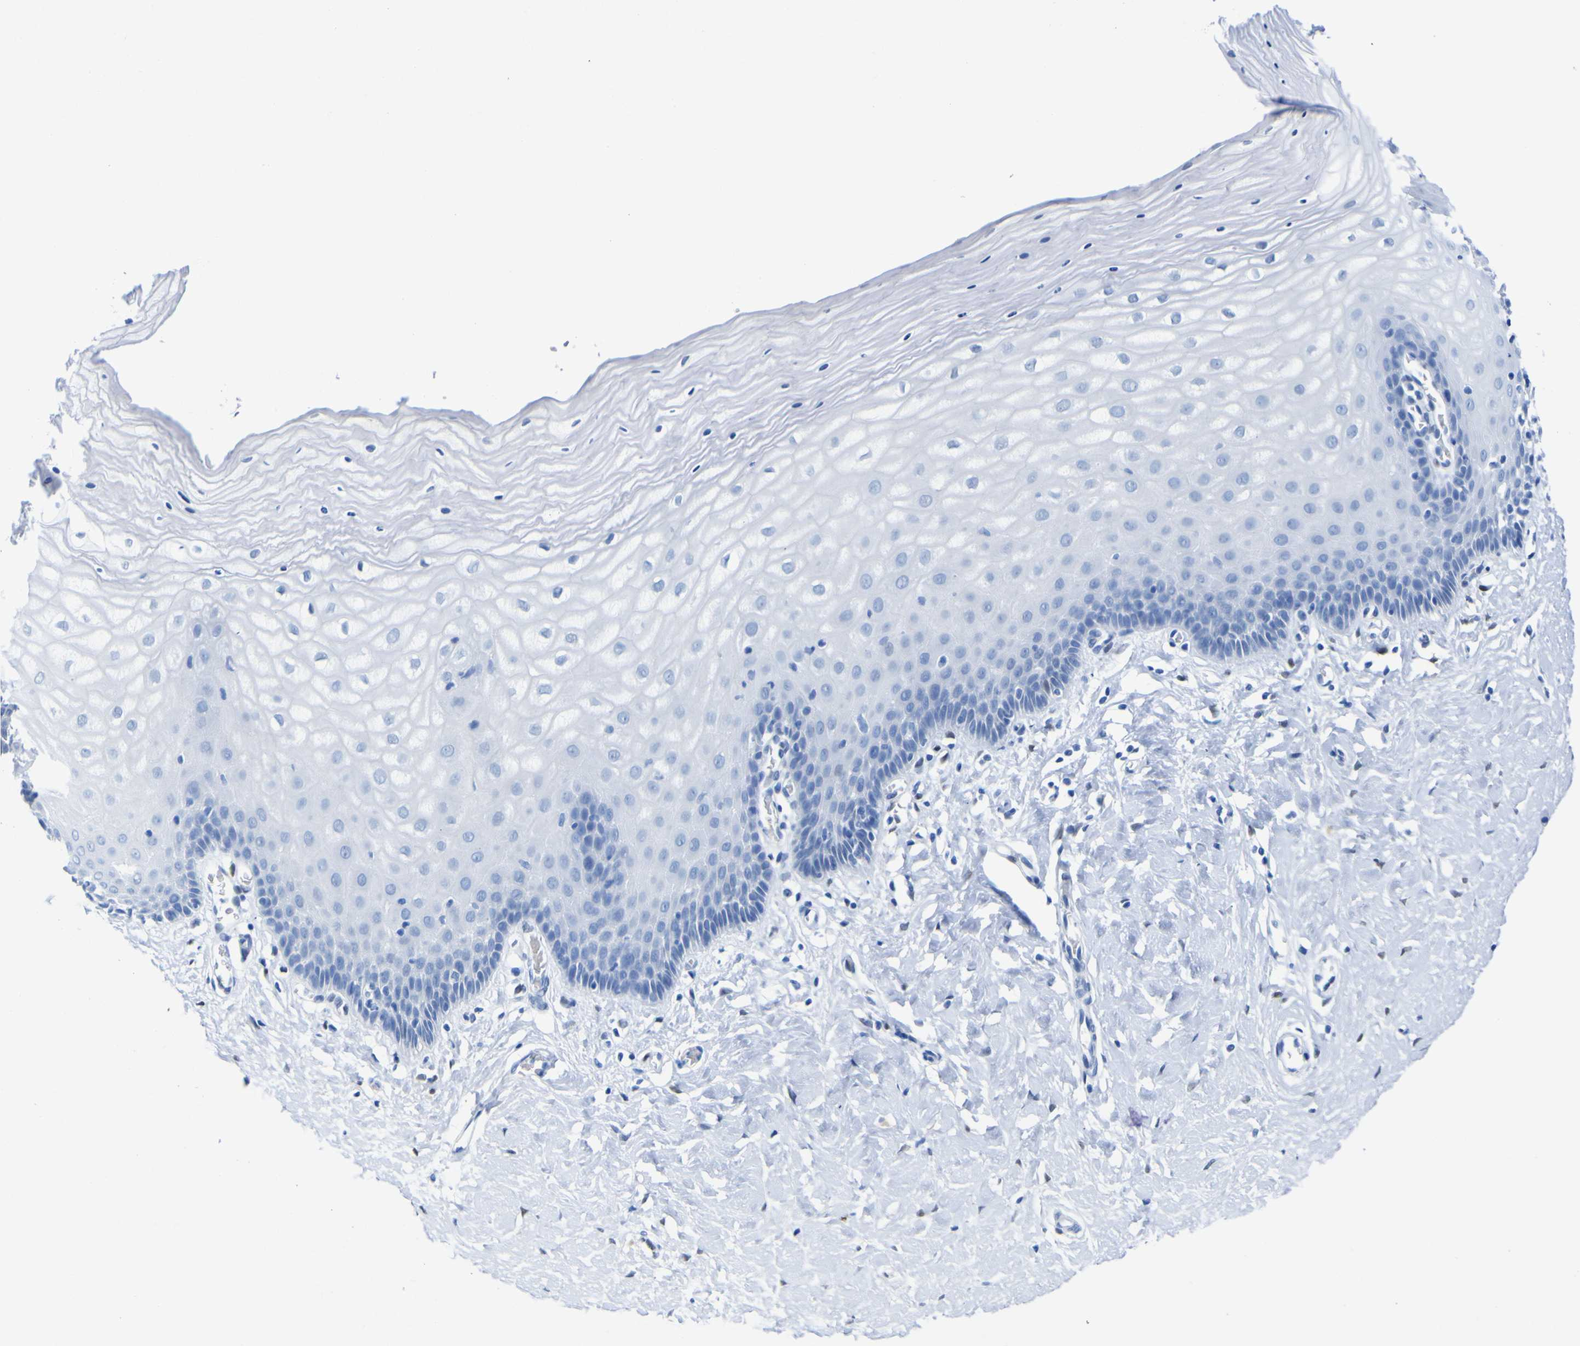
{"staining": {"intensity": "negative", "quantity": "none", "location": "none"}, "tissue": "cervix", "cell_type": "Glandular cells", "image_type": "normal", "snomed": [{"axis": "morphology", "description": "Normal tissue, NOS"}, {"axis": "topography", "description": "Cervix"}], "caption": "A high-resolution image shows immunohistochemistry (IHC) staining of unremarkable cervix, which shows no significant positivity in glandular cells.", "gene": "DACH1", "patient": {"sex": "female", "age": 55}}